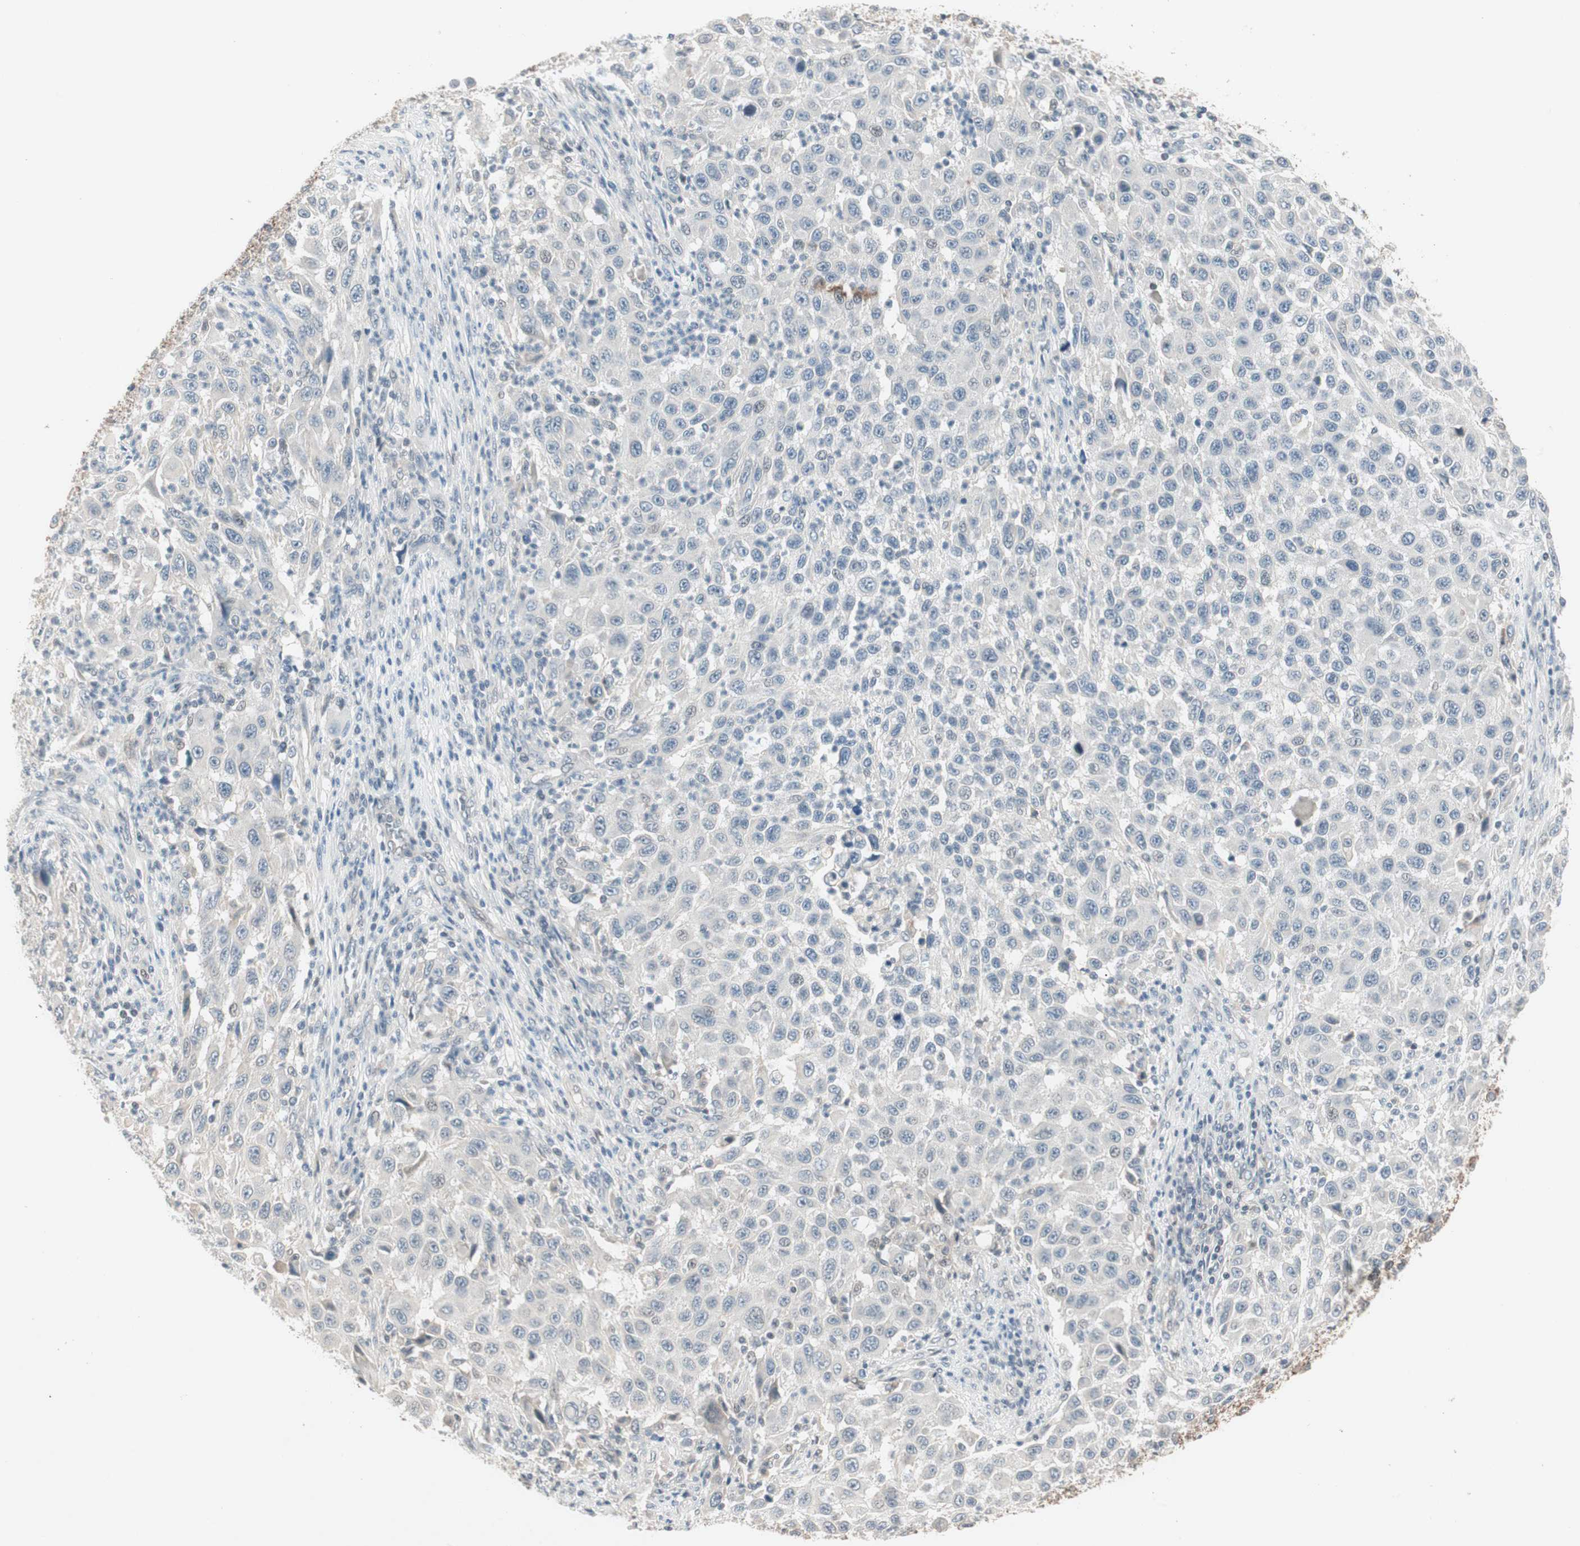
{"staining": {"intensity": "negative", "quantity": "none", "location": "none"}, "tissue": "melanoma", "cell_type": "Tumor cells", "image_type": "cancer", "snomed": [{"axis": "morphology", "description": "Malignant melanoma, Metastatic site"}, {"axis": "topography", "description": "Lymph node"}], "caption": "DAB (3,3'-diaminobenzidine) immunohistochemical staining of melanoma reveals no significant expression in tumor cells.", "gene": "ITGB4", "patient": {"sex": "male", "age": 61}}